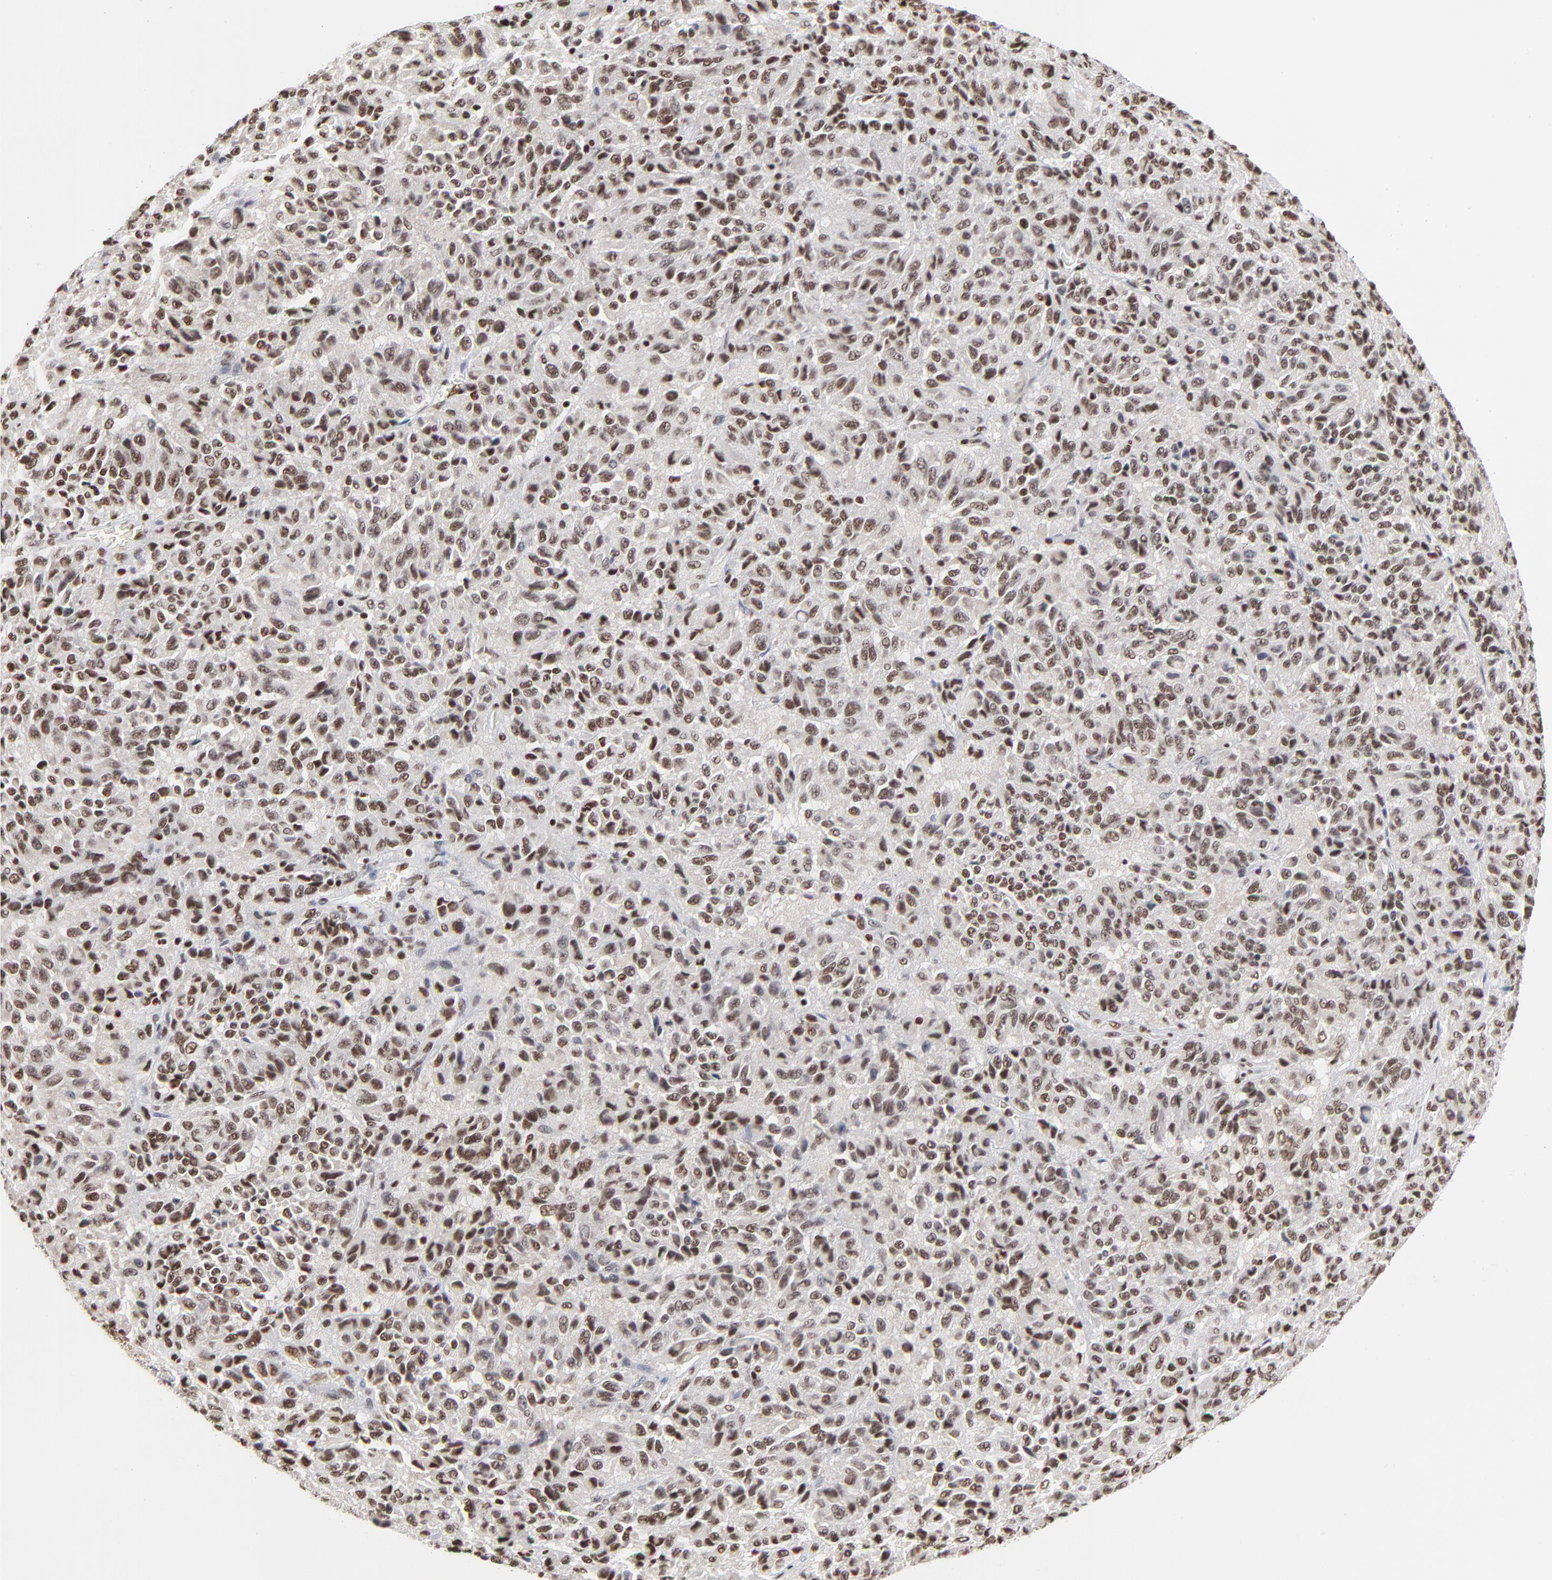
{"staining": {"intensity": "moderate", "quantity": ">75%", "location": "cytoplasmic/membranous,nuclear"}, "tissue": "melanoma", "cell_type": "Tumor cells", "image_type": "cancer", "snomed": [{"axis": "morphology", "description": "Malignant melanoma, Metastatic site"}, {"axis": "topography", "description": "Lung"}], "caption": "Immunohistochemical staining of melanoma displays medium levels of moderate cytoplasmic/membranous and nuclear protein staining in about >75% of tumor cells. (Stains: DAB in brown, nuclei in blue, Microscopy: brightfield microscopy at high magnification).", "gene": "CREB1", "patient": {"sex": "male", "age": 64}}